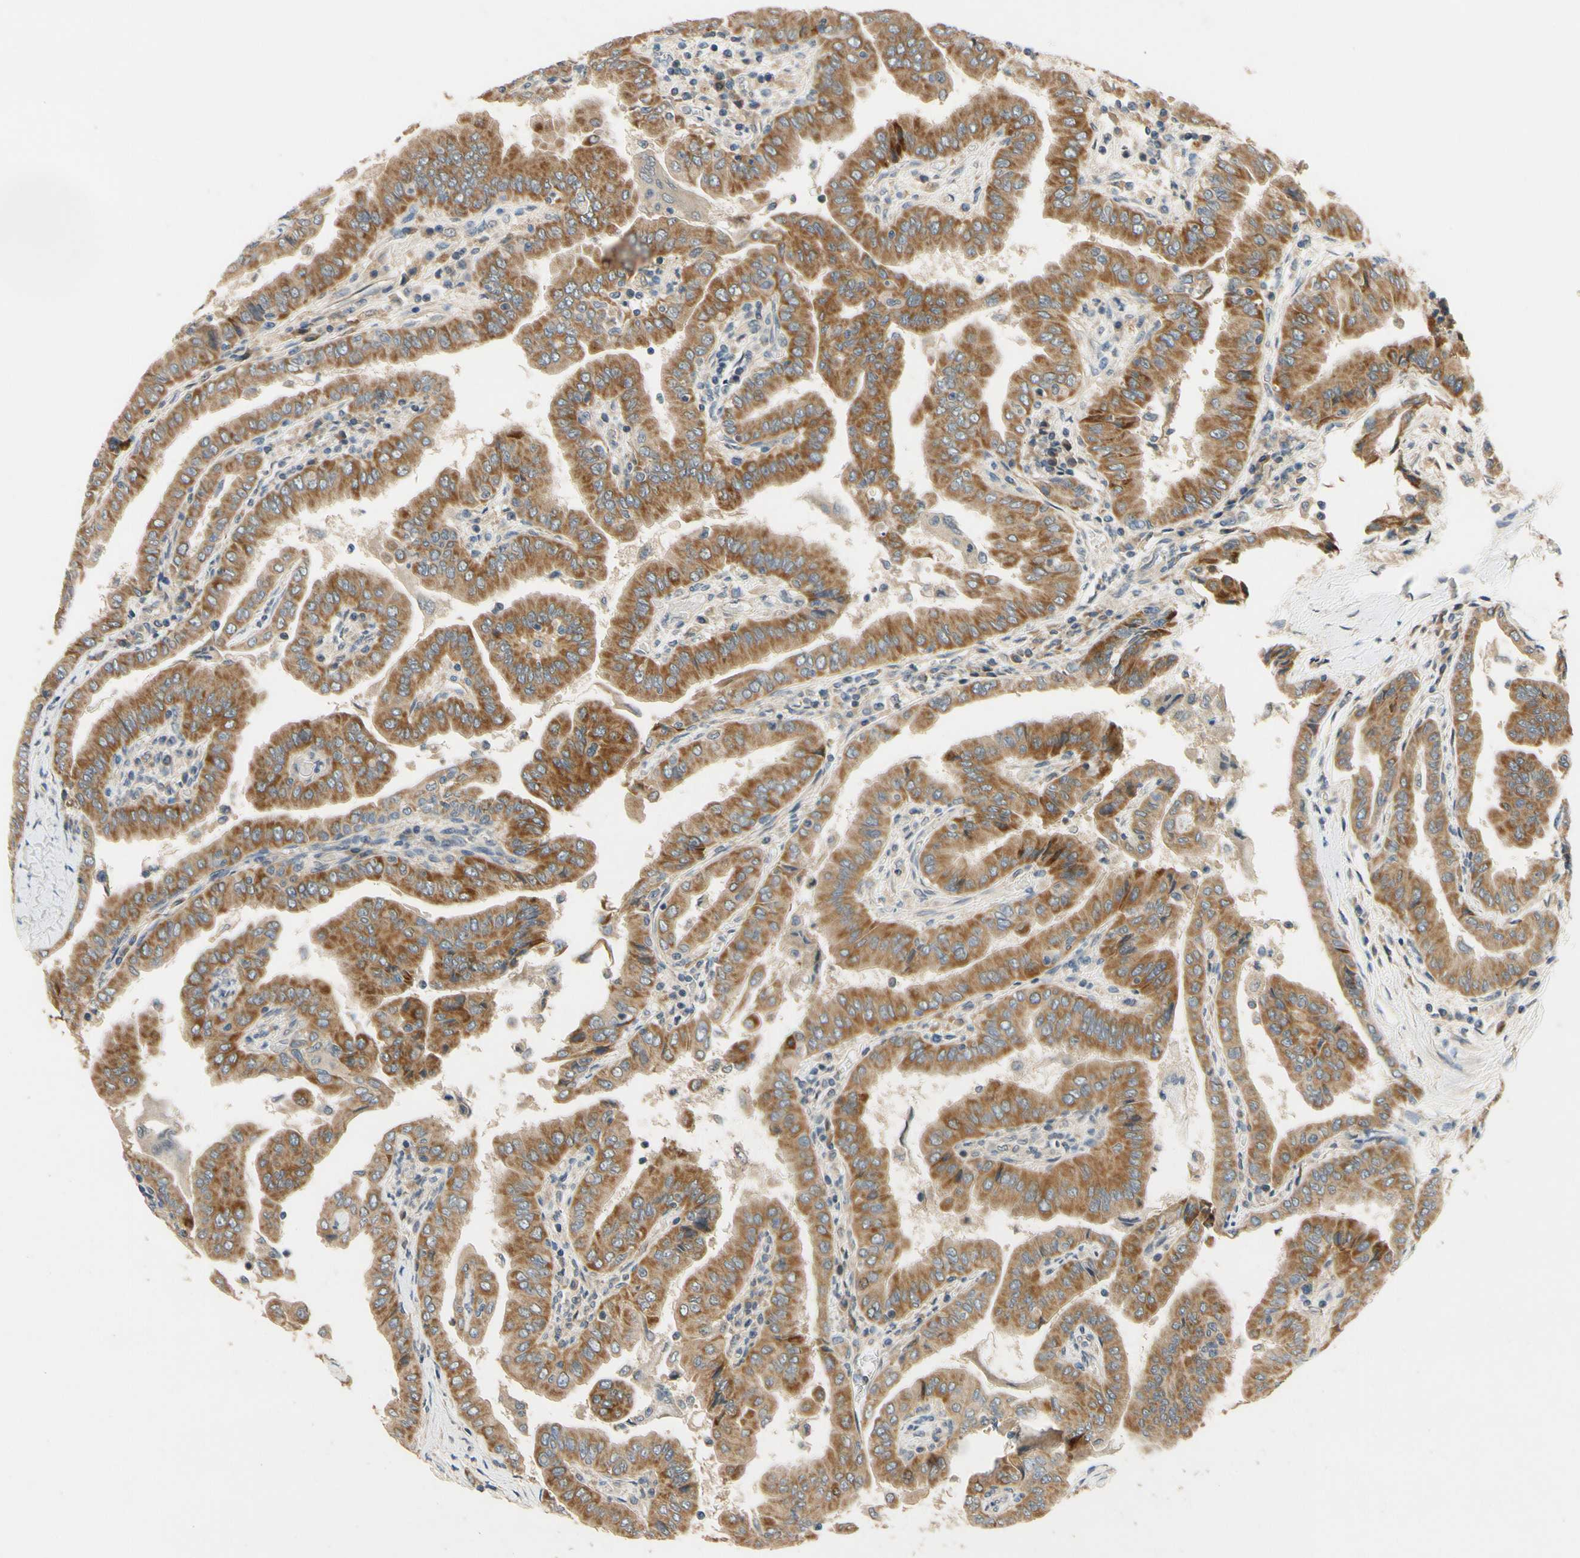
{"staining": {"intensity": "moderate", "quantity": ">75%", "location": "cytoplasmic/membranous"}, "tissue": "thyroid cancer", "cell_type": "Tumor cells", "image_type": "cancer", "snomed": [{"axis": "morphology", "description": "Papillary adenocarcinoma, NOS"}, {"axis": "topography", "description": "Thyroid gland"}], "caption": "Thyroid papillary adenocarcinoma tissue displays moderate cytoplasmic/membranous expression in about >75% of tumor cells", "gene": "ALKBH3", "patient": {"sex": "male", "age": 33}}